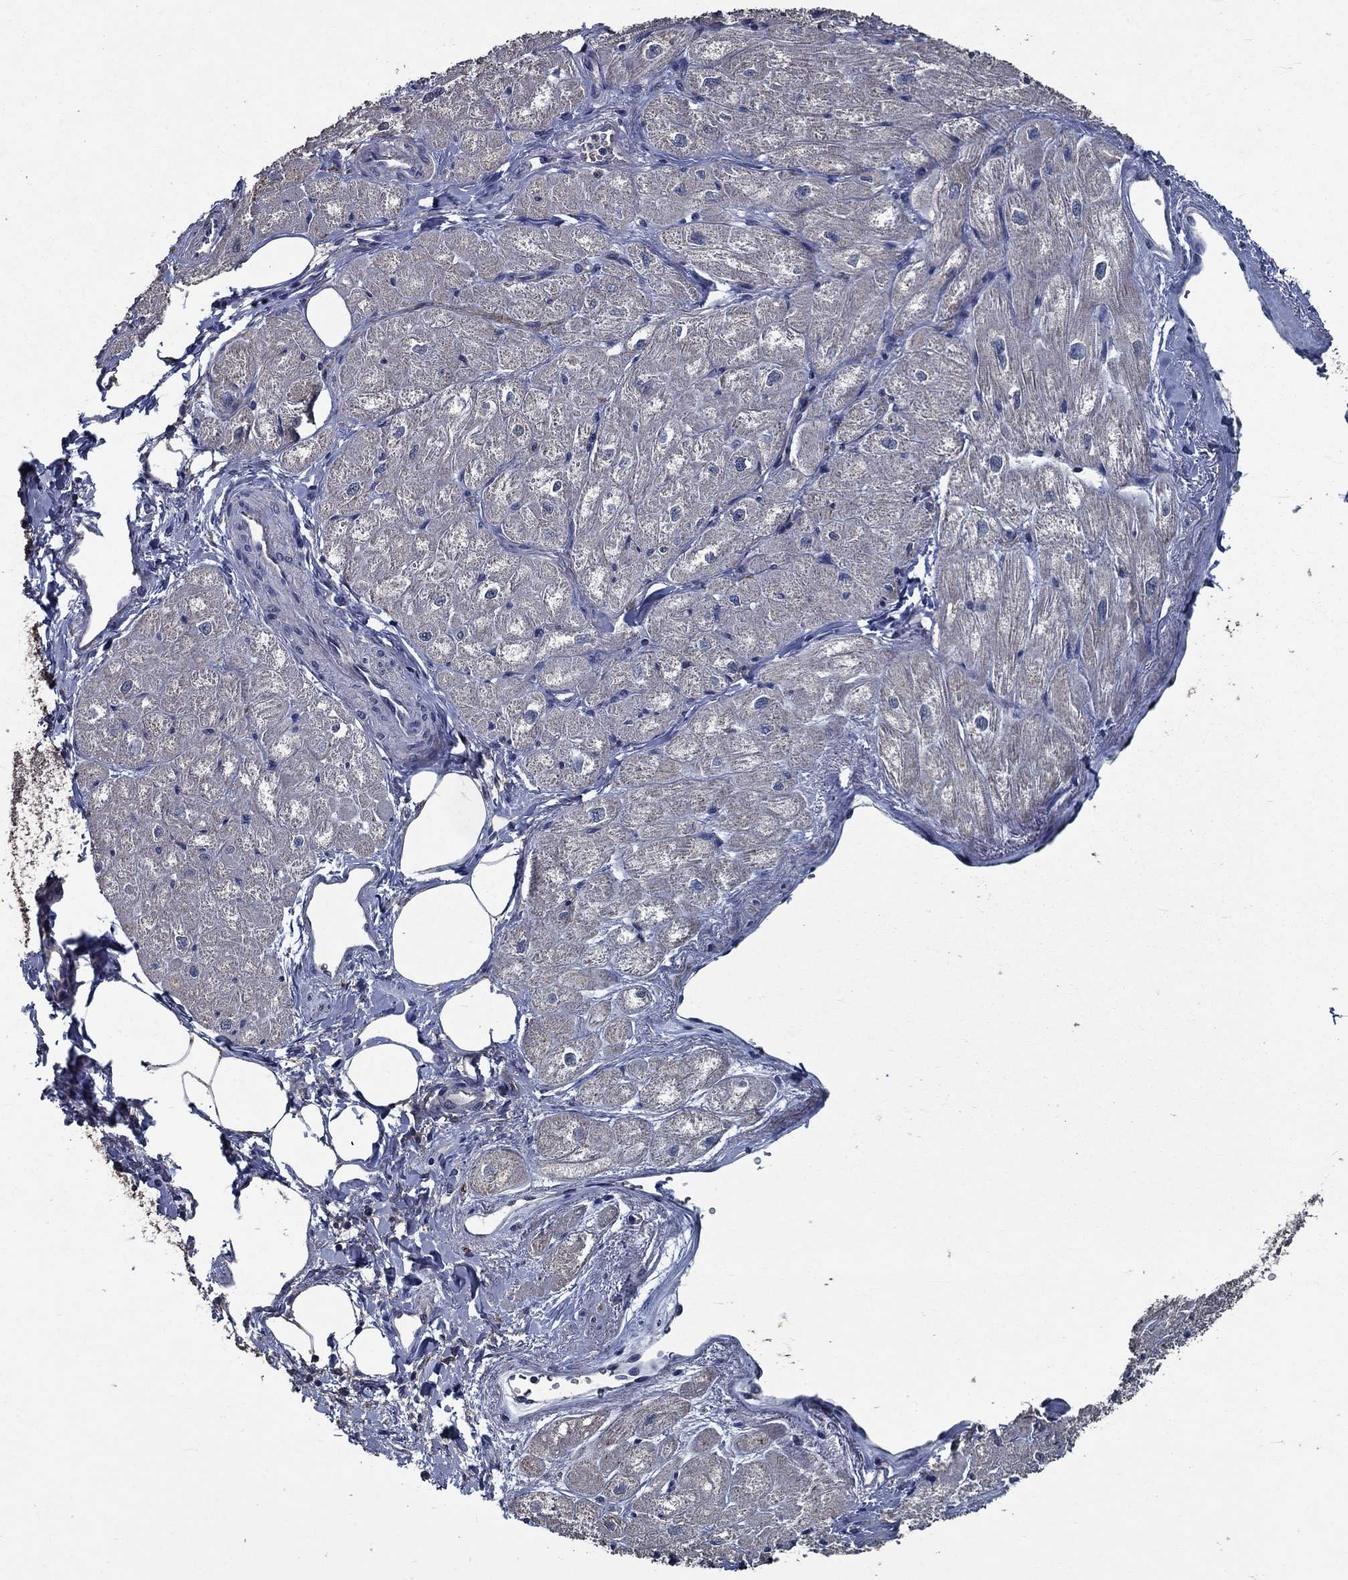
{"staining": {"intensity": "negative", "quantity": "none", "location": "none"}, "tissue": "heart muscle", "cell_type": "Cardiomyocytes", "image_type": "normal", "snomed": [{"axis": "morphology", "description": "Normal tissue, NOS"}, {"axis": "topography", "description": "Heart"}], "caption": "High magnification brightfield microscopy of unremarkable heart muscle stained with DAB (brown) and counterstained with hematoxylin (blue): cardiomyocytes show no significant staining. (DAB immunohistochemistry (IHC) visualized using brightfield microscopy, high magnification).", "gene": "SLC44A1", "patient": {"sex": "male", "age": 57}}